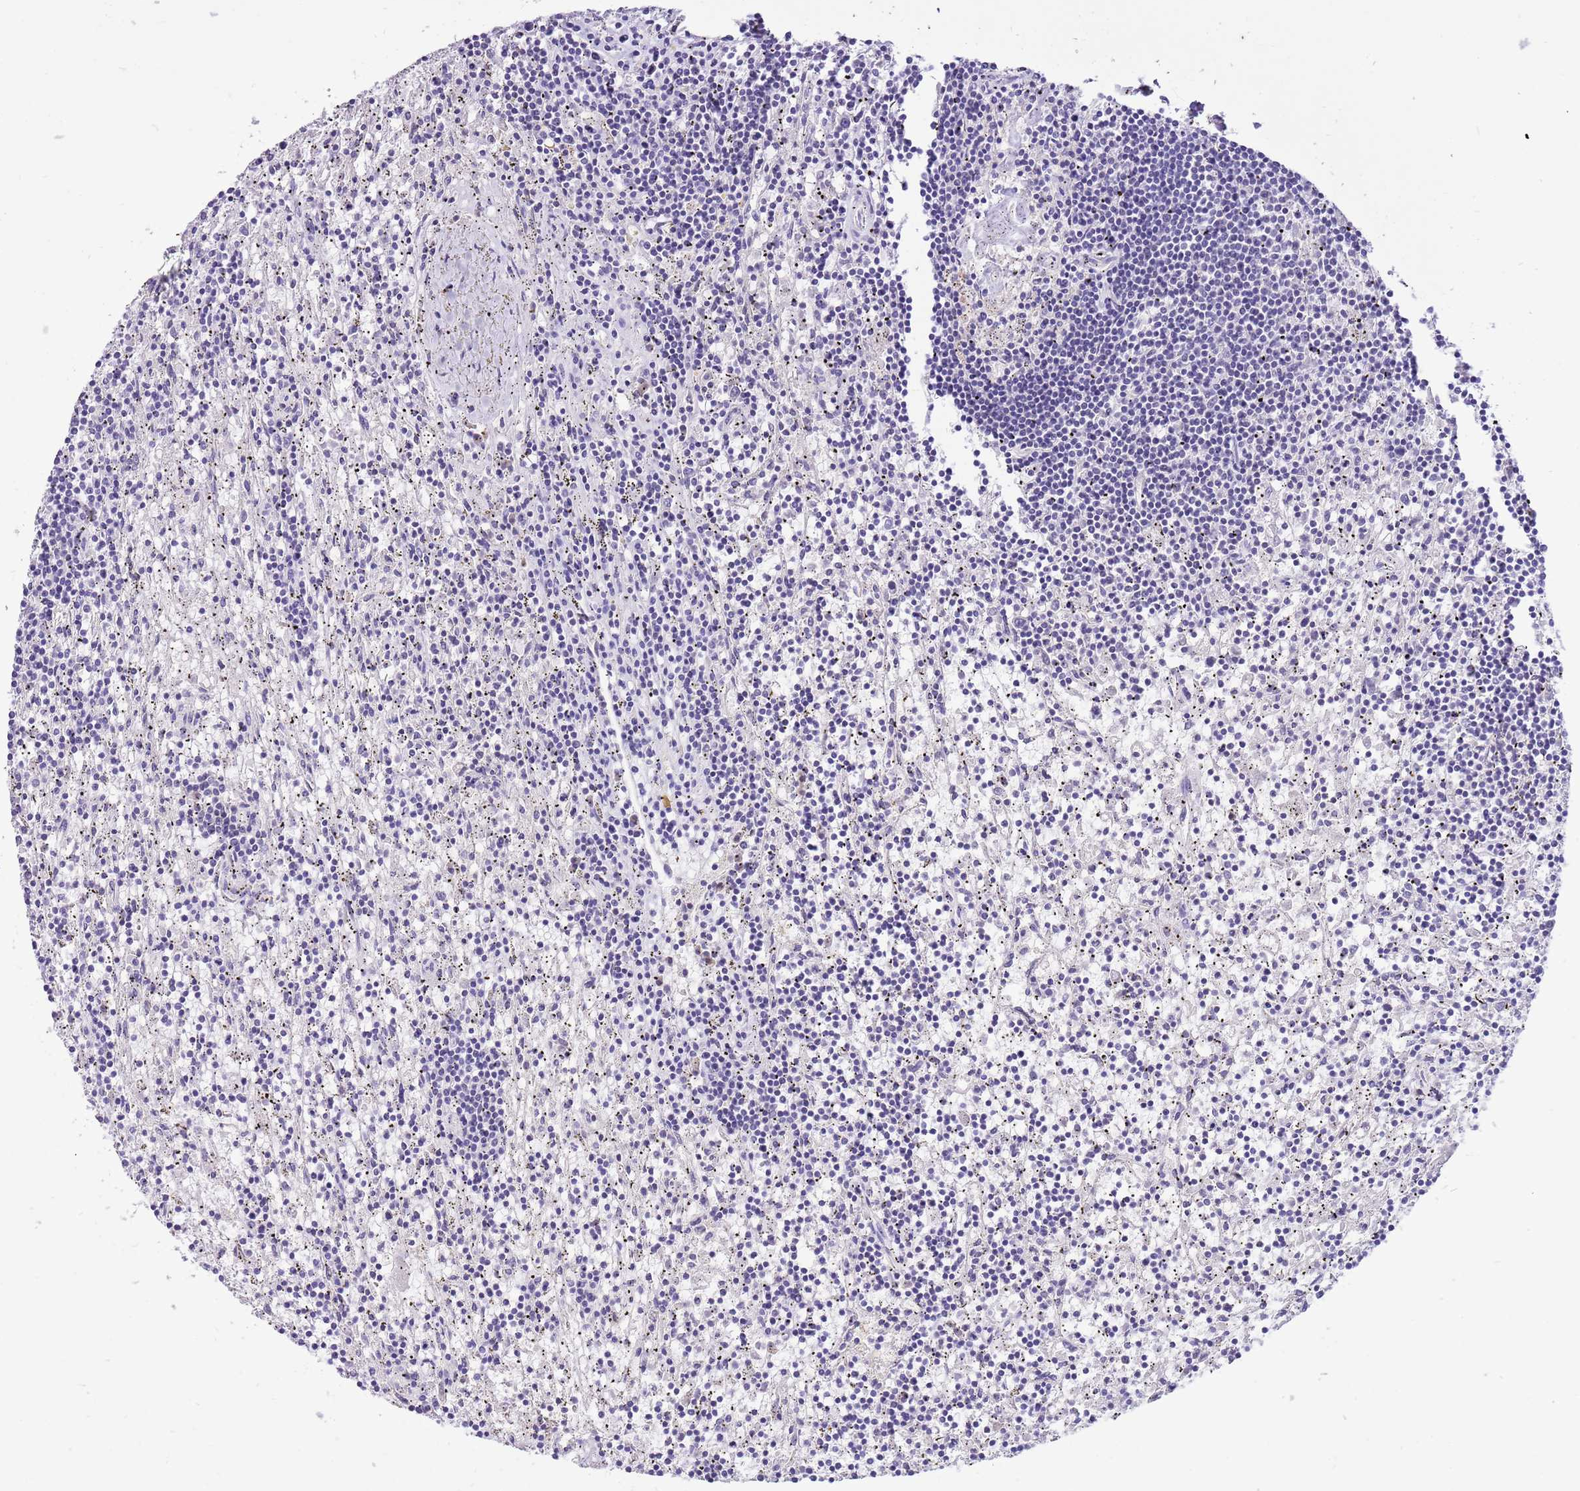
{"staining": {"intensity": "negative", "quantity": "none", "location": "none"}, "tissue": "lymphoma", "cell_type": "Tumor cells", "image_type": "cancer", "snomed": [{"axis": "morphology", "description": "Malignant lymphoma, non-Hodgkin's type, Low grade"}, {"axis": "topography", "description": "Spleen"}], "caption": "Tumor cells show no significant protein staining in lymphoma.", "gene": "GLCE", "patient": {"sex": "male", "age": 76}}